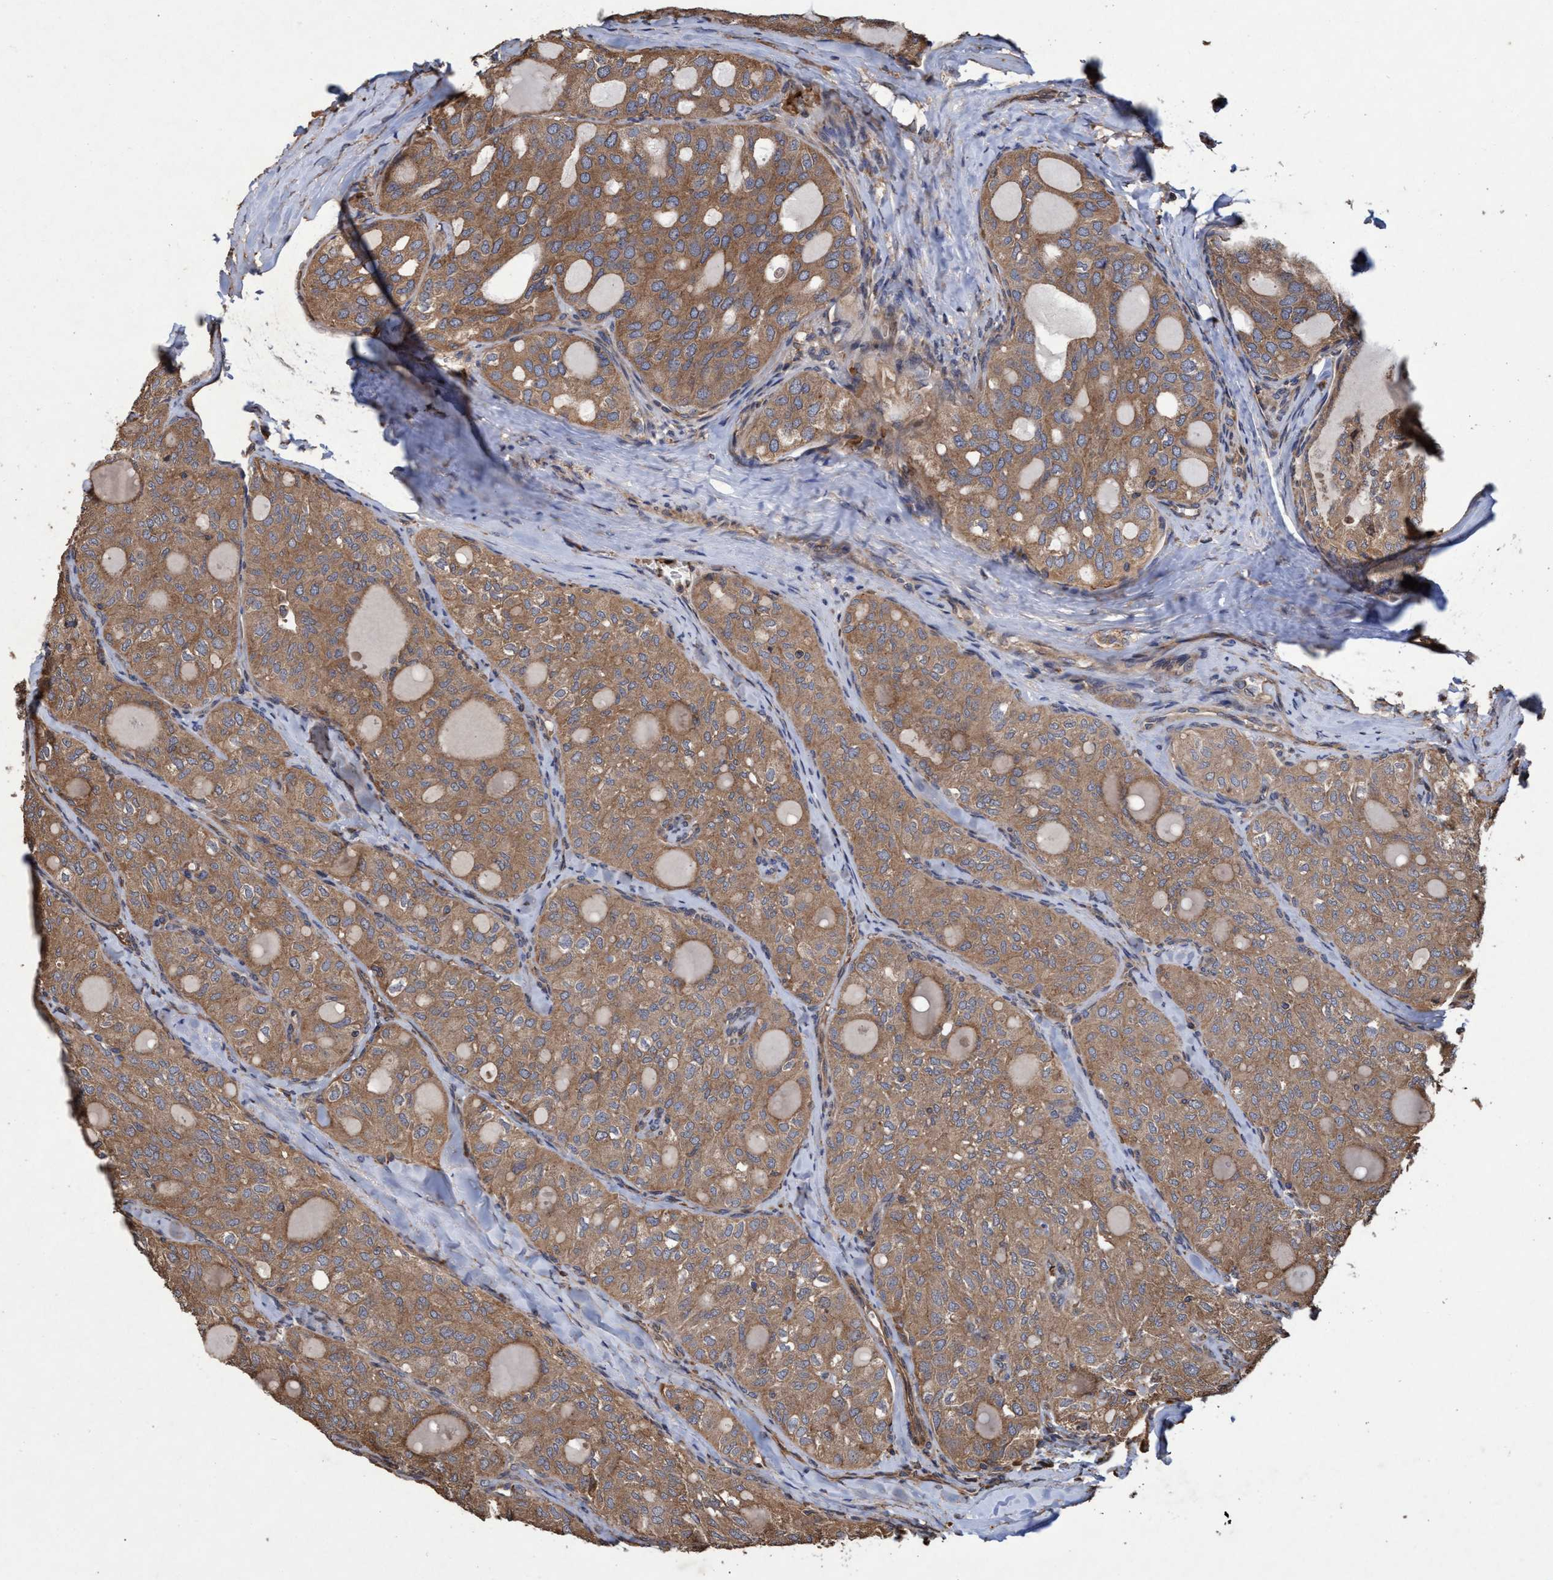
{"staining": {"intensity": "moderate", "quantity": ">75%", "location": "cytoplasmic/membranous"}, "tissue": "thyroid cancer", "cell_type": "Tumor cells", "image_type": "cancer", "snomed": [{"axis": "morphology", "description": "Follicular adenoma carcinoma, NOS"}, {"axis": "topography", "description": "Thyroid gland"}], "caption": "Immunohistochemistry micrograph of human follicular adenoma carcinoma (thyroid) stained for a protein (brown), which reveals medium levels of moderate cytoplasmic/membranous staining in approximately >75% of tumor cells.", "gene": "CHMP6", "patient": {"sex": "male", "age": 75}}